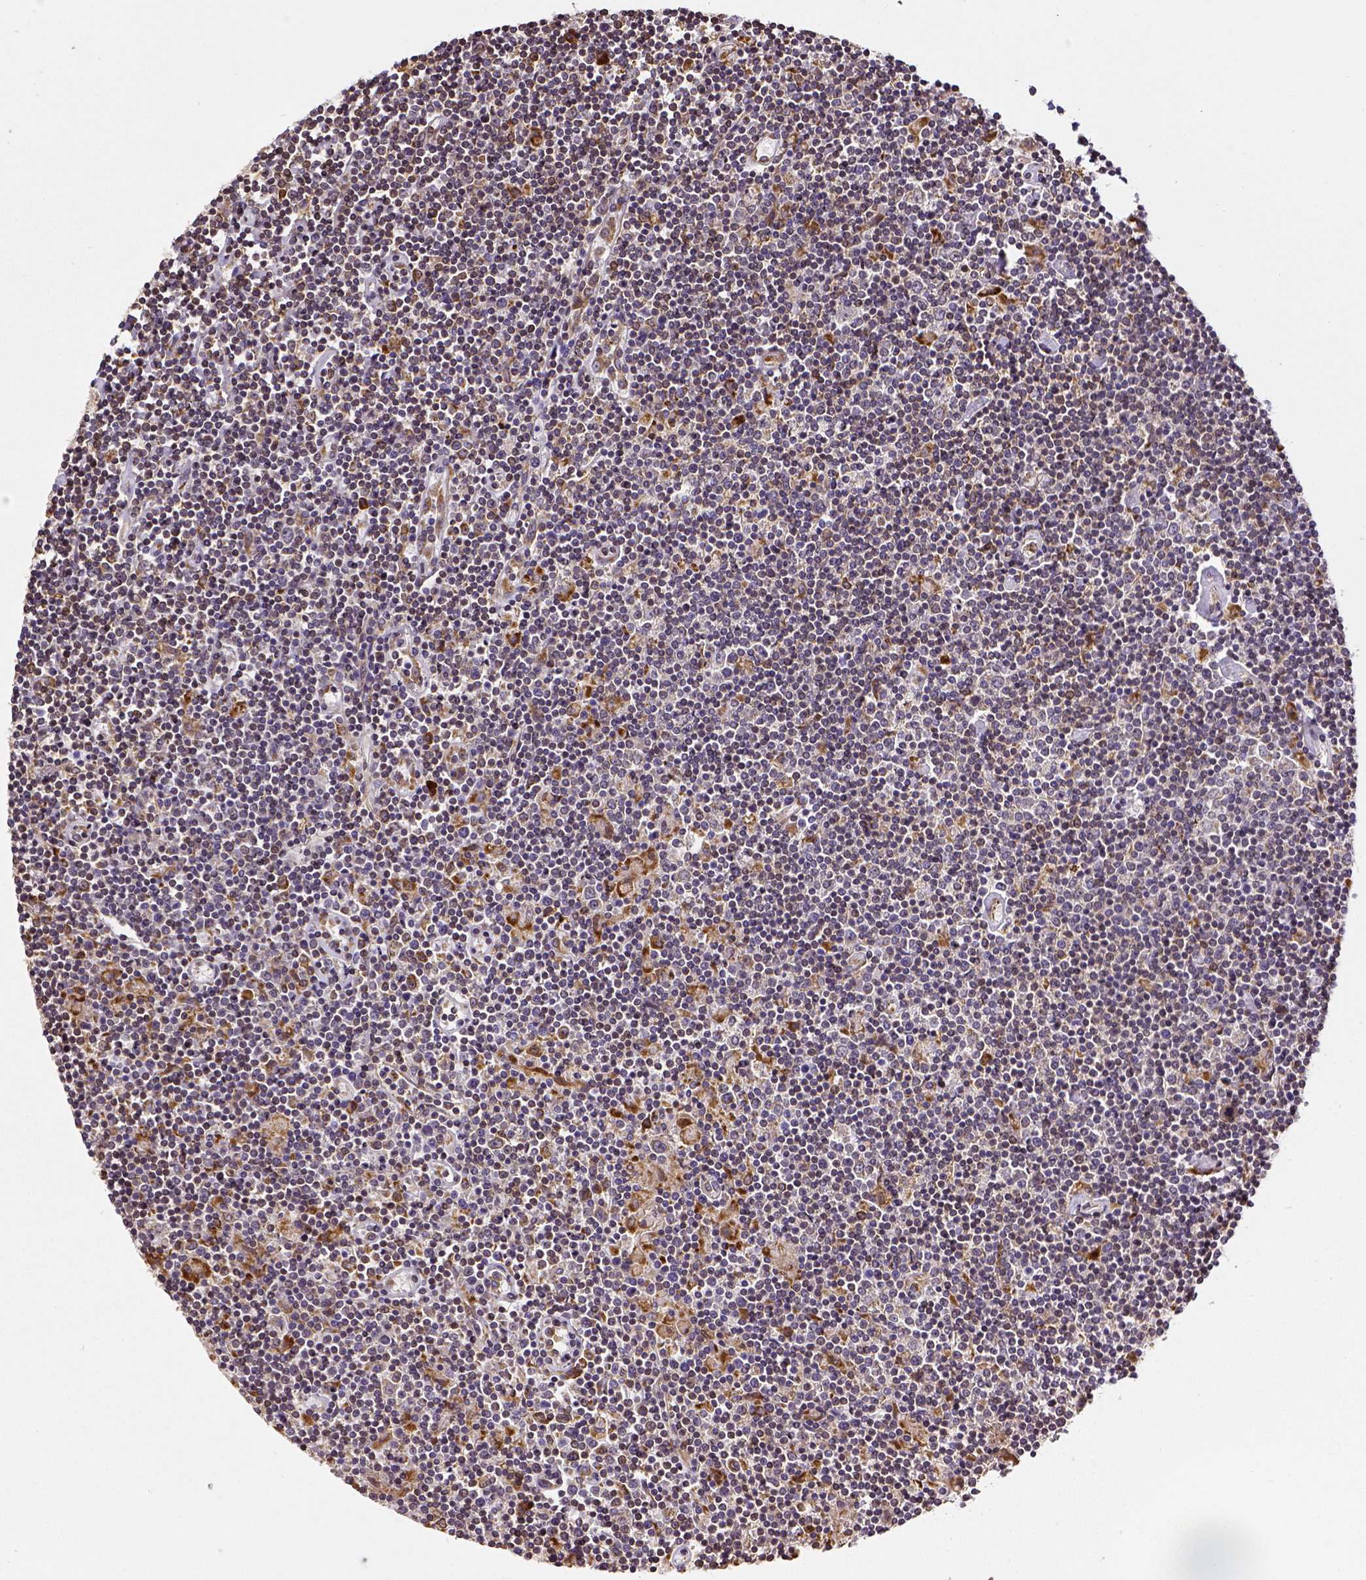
{"staining": {"intensity": "weak", "quantity": ">75%", "location": "cytoplasmic/membranous"}, "tissue": "lymphoma", "cell_type": "Tumor cells", "image_type": "cancer", "snomed": [{"axis": "morphology", "description": "Hodgkin's disease, NOS"}, {"axis": "topography", "description": "Lymph node"}], "caption": "Brown immunohistochemical staining in human Hodgkin's disease shows weak cytoplasmic/membranous expression in about >75% of tumor cells. The staining was performed using DAB, with brown indicating positive protein expression. Nuclei are stained blue with hematoxylin.", "gene": "MTDH", "patient": {"sex": "male", "age": 40}}